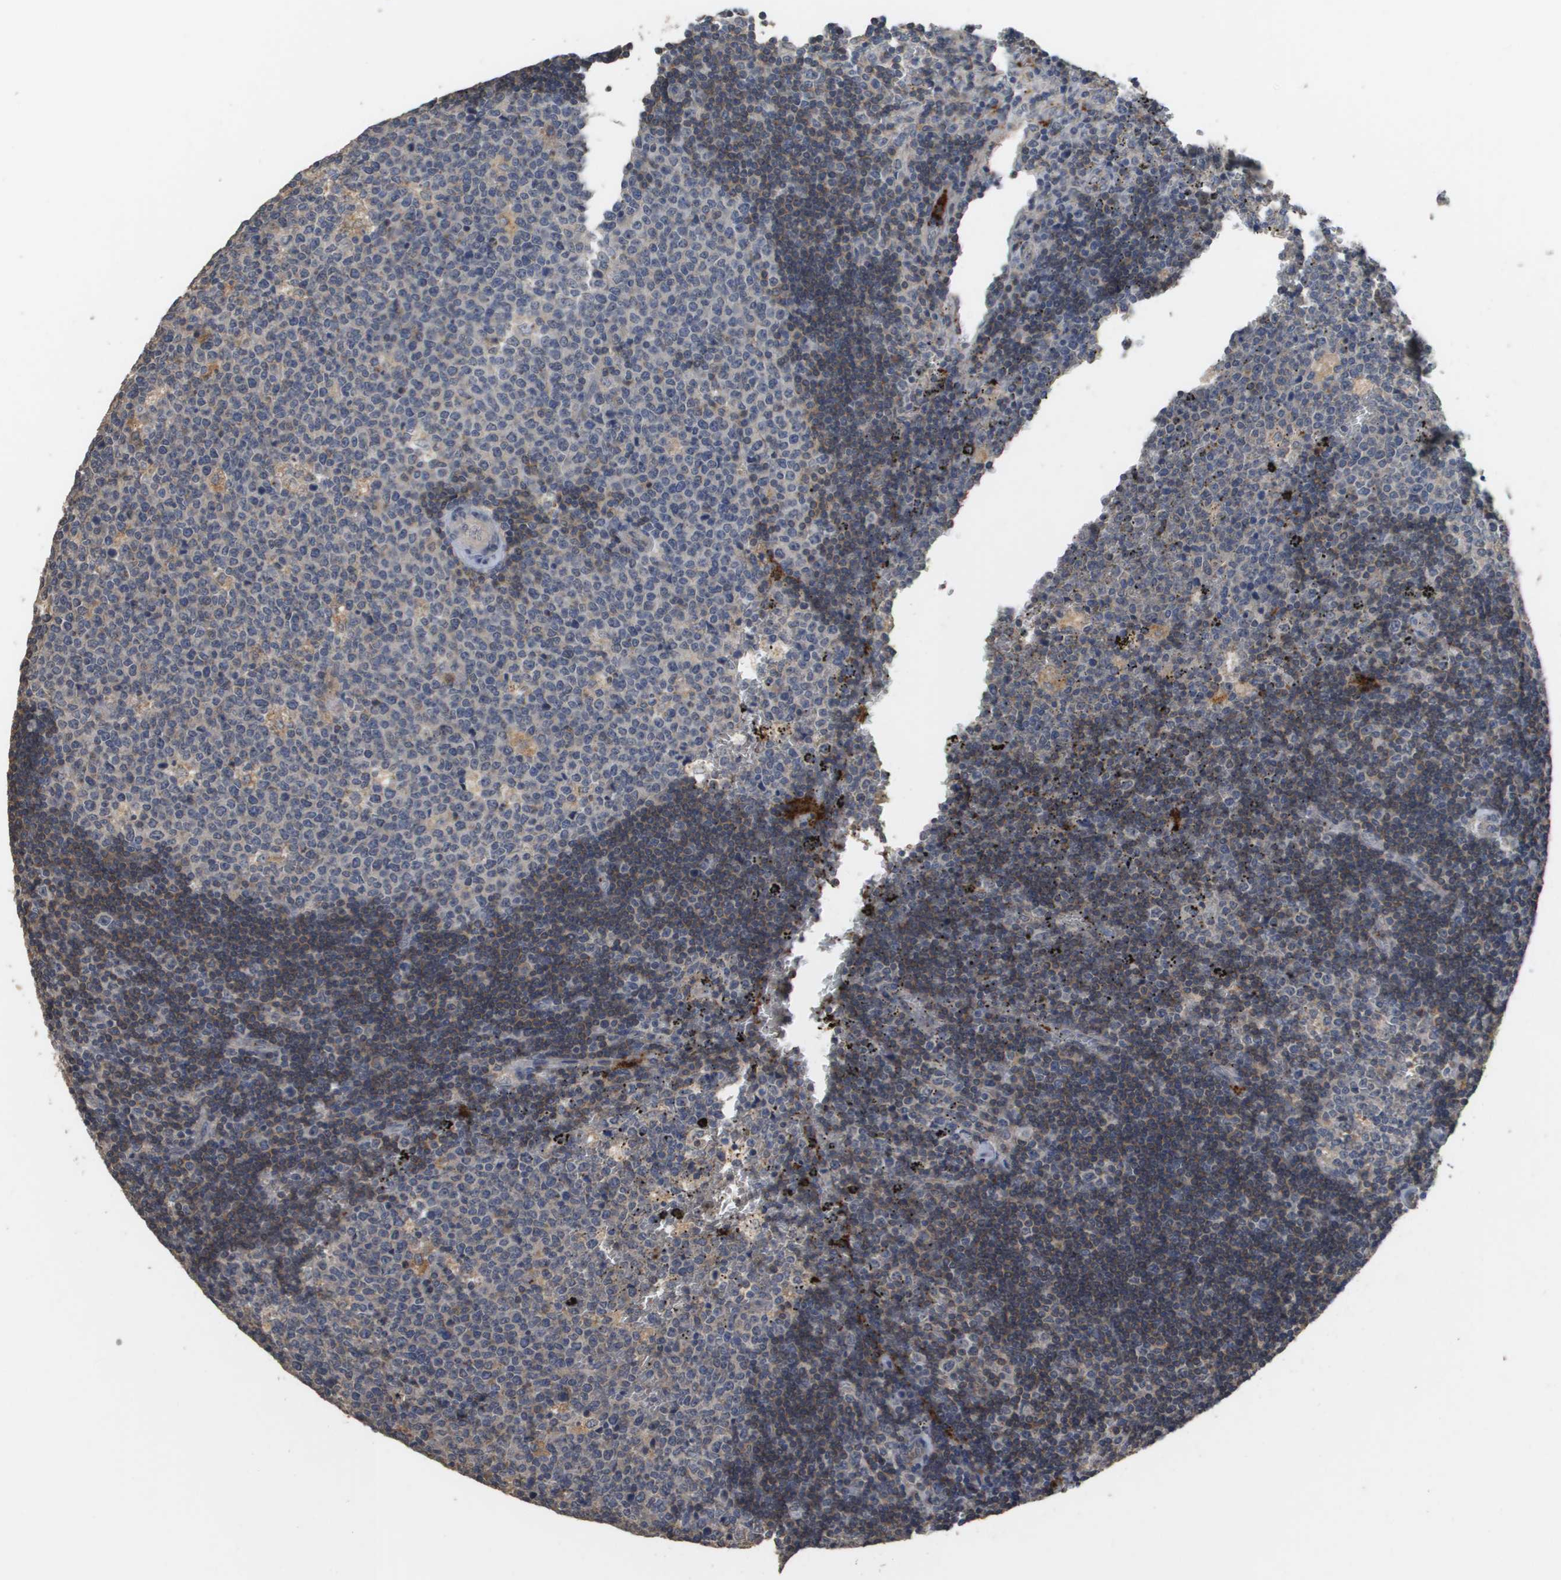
{"staining": {"intensity": "weak", "quantity": "<25%", "location": "cytoplasmic/membranous"}, "tissue": "lymph node", "cell_type": "Germinal center cells", "image_type": "normal", "snomed": [{"axis": "morphology", "description": "Normal tissue, NOS"}, {"axis": "topography", "description": "Lymph node"}, {"axis": "topography", "description": "Salivary gland"}], "caption": "This is an immunohistochemistry image of unremarkable human lymph node. There is no expression in germinal center cells.", "gene": "RAB27B", "patient": {"sex": "male", "age": 8}}